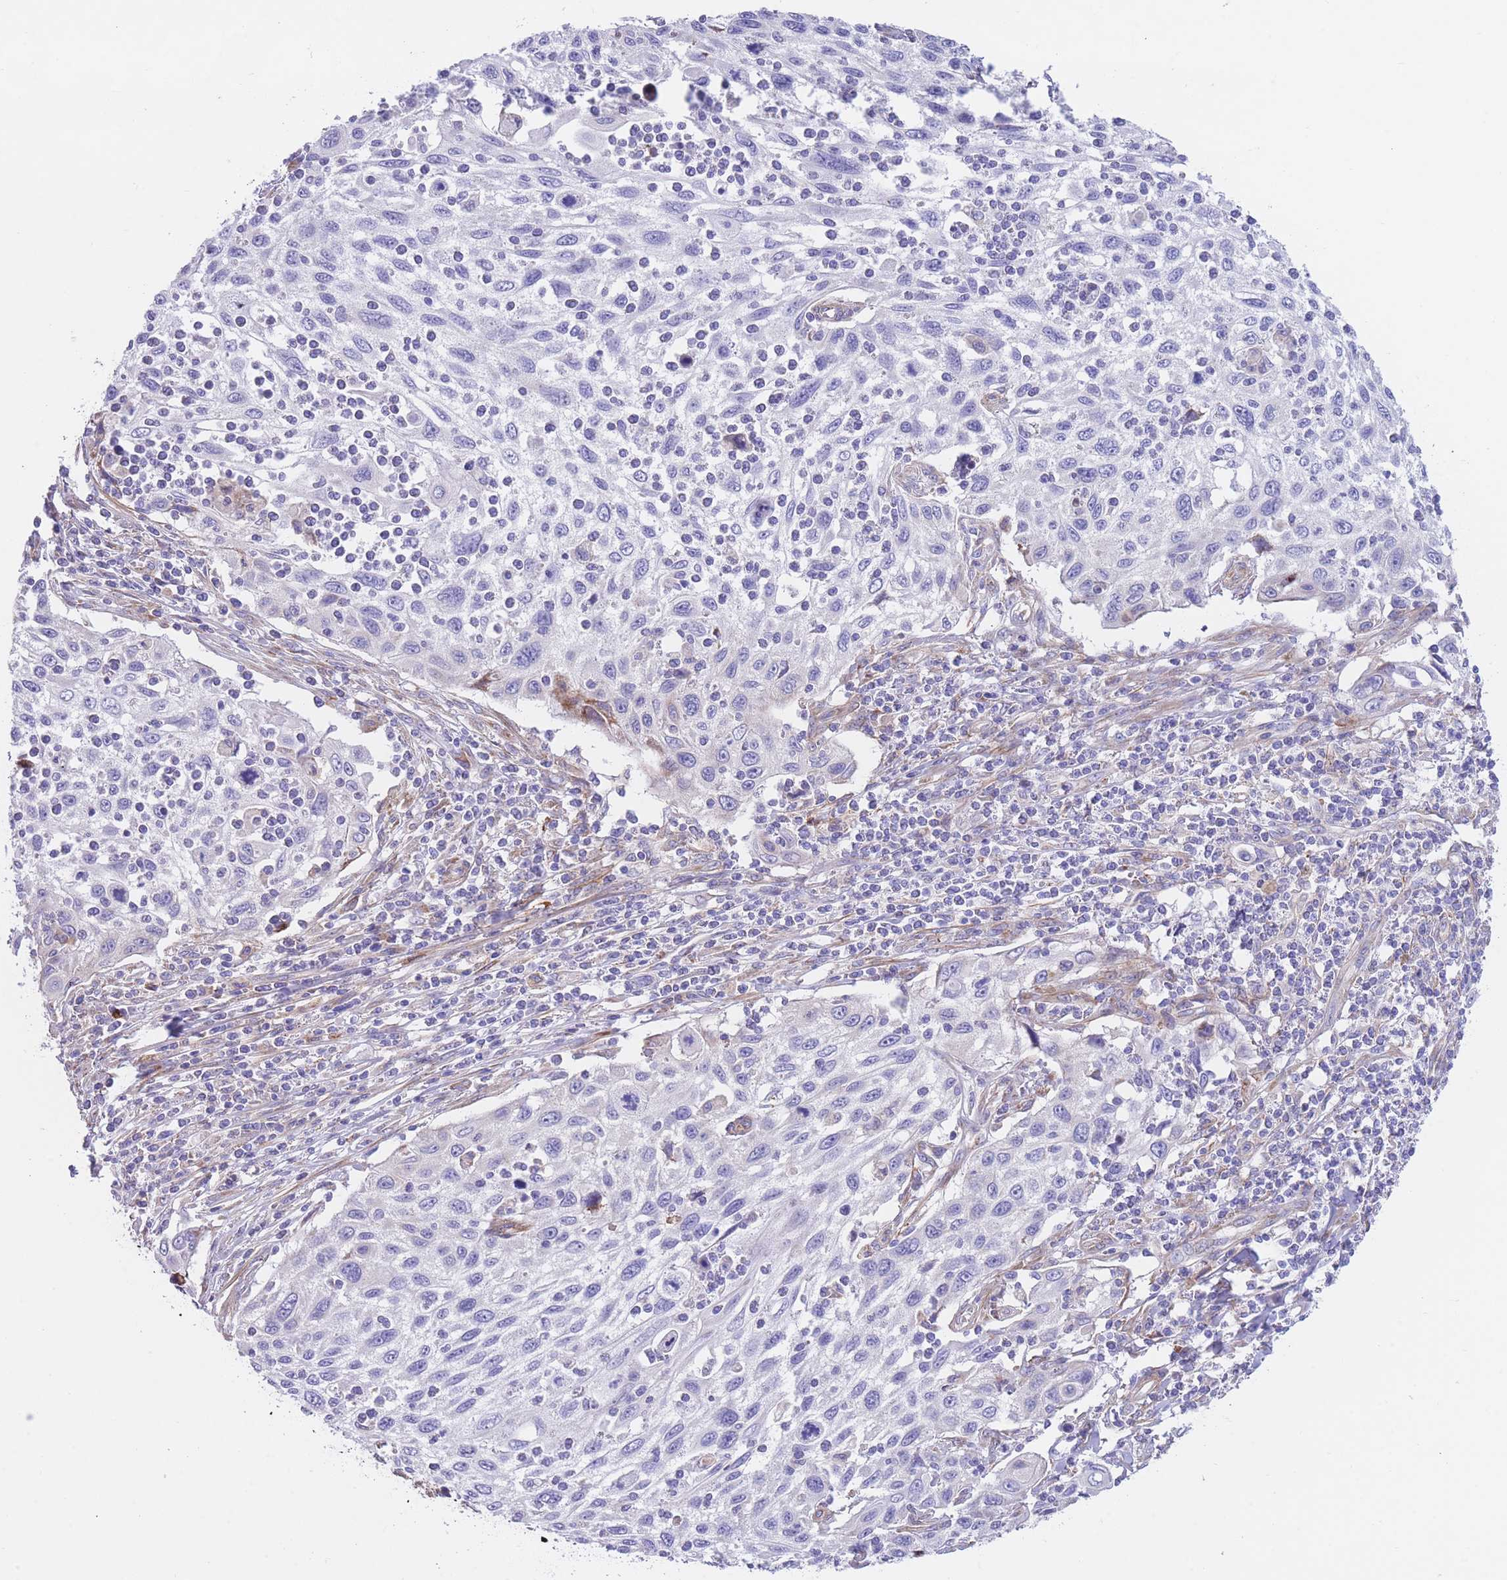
{"staining": {"intensity": "negative", "quantity": "none", "location": "none"}, "tissue": "cervical cancer", "cell_type": "Tumor cells", "image_type": "cancer", "snomed": [{"axis": "morphology", "description": "Squamous cell carcinoma, NOS"}, {"axis": "topography", "description": "Cervix"}], "caption": "Immunohistochemistry (IHC) histopathology image of neoplastic tissue: human cervical cancer (squamous cell carcinoma) stained with DAB (3,3'-diaminobenzidine) reveals no significant protein staining in tumor cells.", "gene": "DET1", "patient": {"sex": "female", "age": 70}}